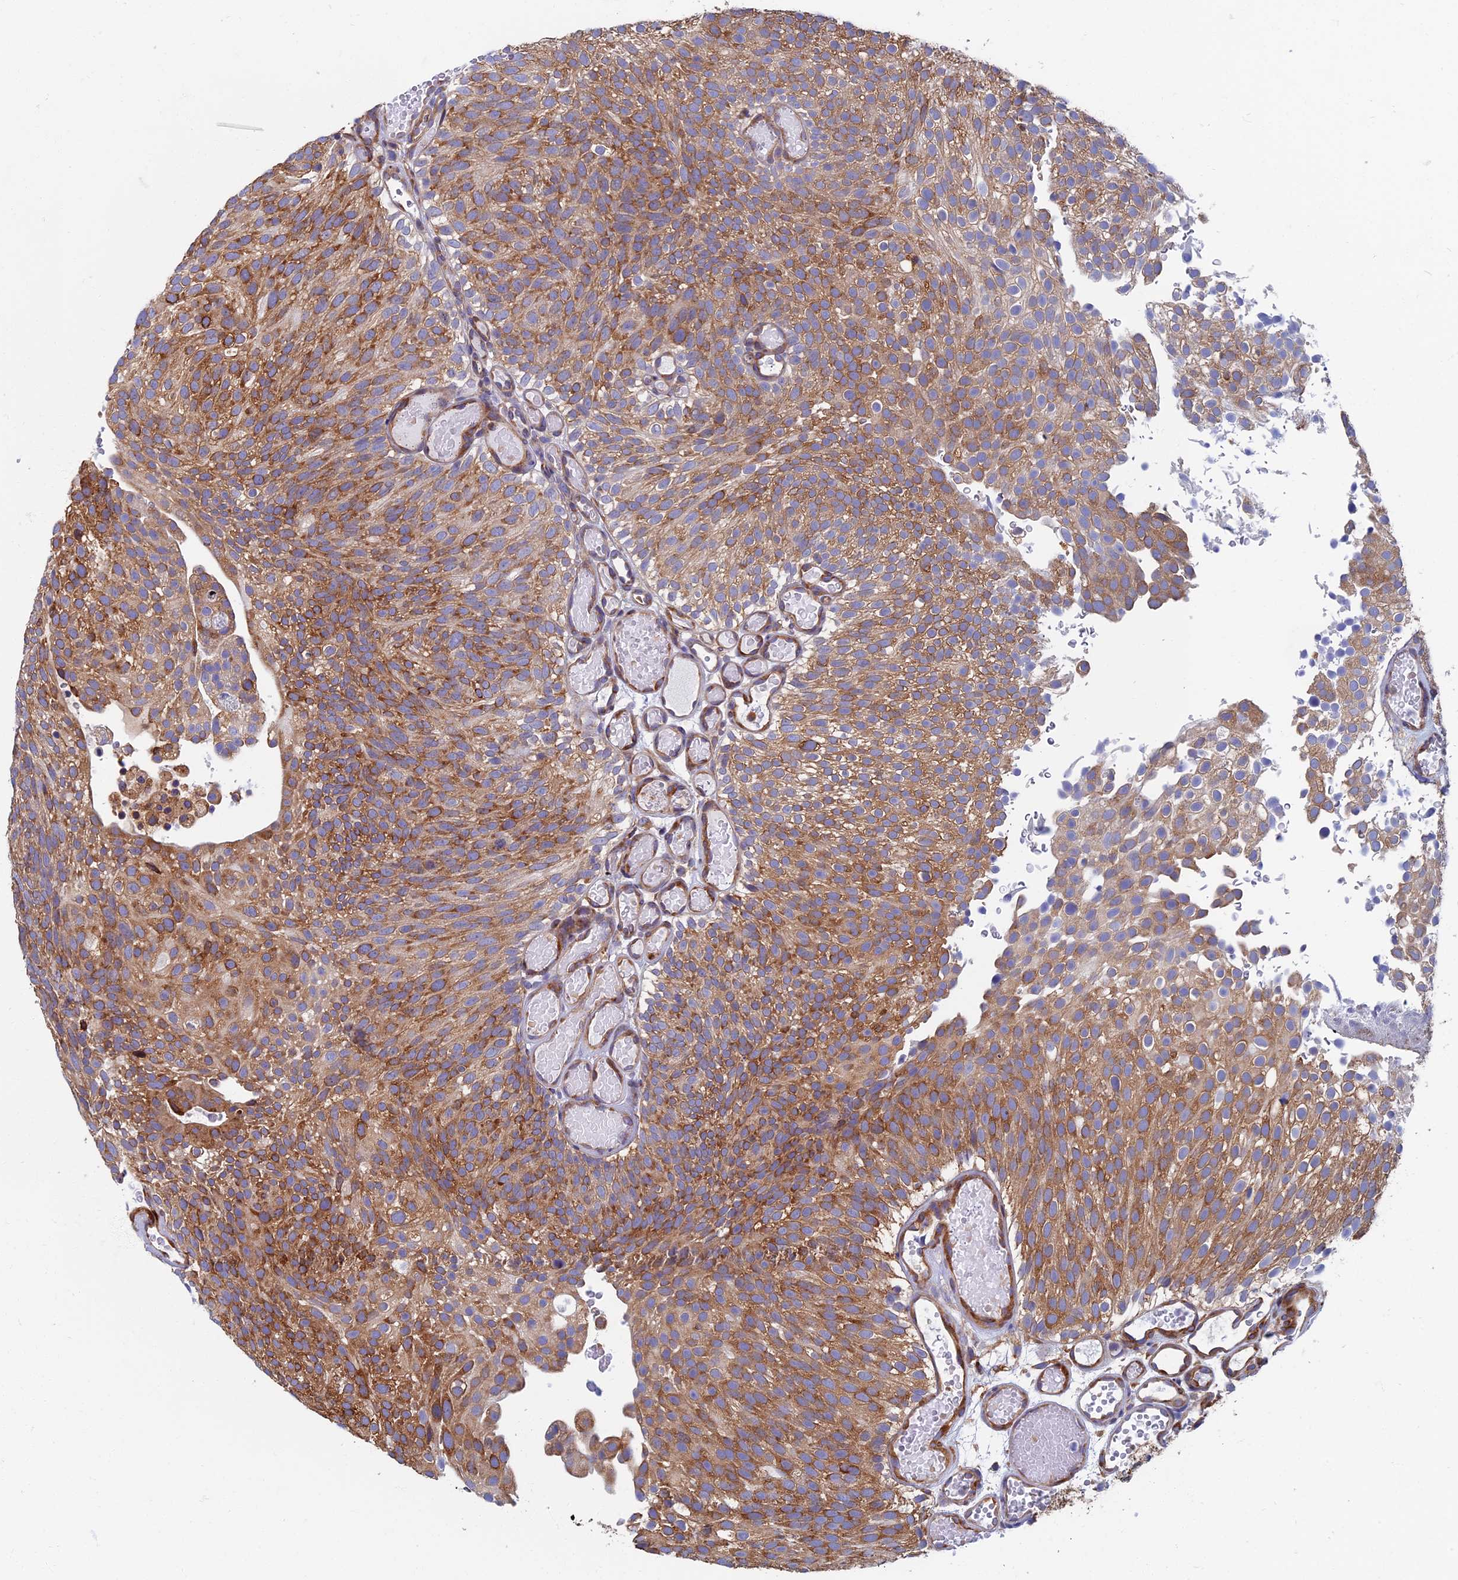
{"staining": {"intensity": "moderate", "quantity": ">75%", "location": "cytoplasmic/membranous"}, "tissue": "urothelial cancer", "cell_type": "Tumor cells", "image_type": "cancer", "snomed": [{"axis": "morphology", "description": "Urothelial carcinoma, Low grade"}, {"axis": "topography", "description": "Urinary bladder"}], "caption": "Immunohistochemistry (IHC) image of human urothelial carcinoma (low-grade) stained for a protein (brown), which exhibits medium levels of moderate cytoplasmic/membranous staining in about >75% of tumor cells.", "gene": "YBX1", "patient": {"sex": "male", "age": 78}}